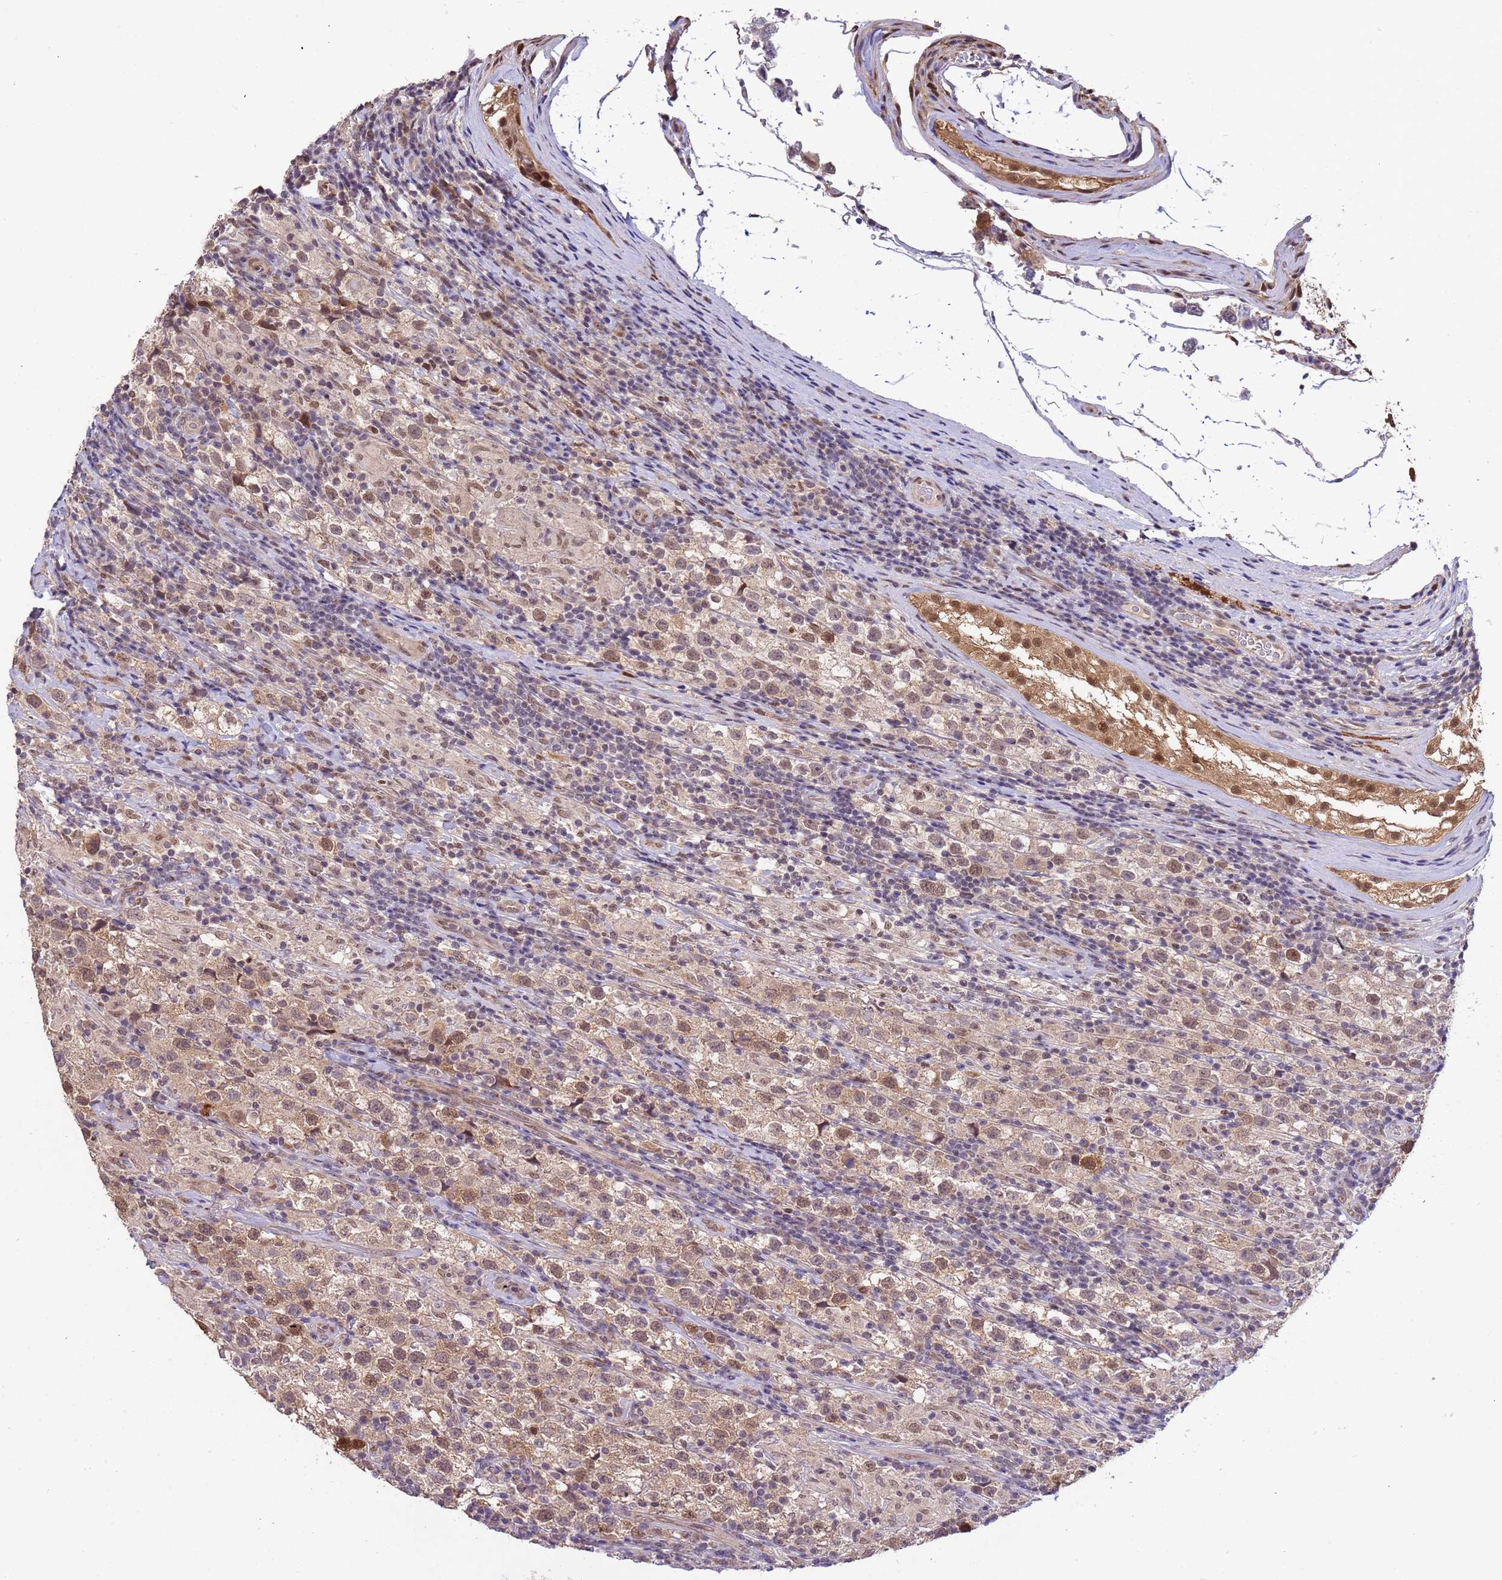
{"staining": {"intensity": "moderate", "quantity": "<25%", "location": "nuclear"}, "tissue": "testis cancer", "cell_type": "Tumor cells", "image_type": "cancer", "snomed": [{"axis": "morphology", "description": "Seminoma, NOS"}, {"axis": "morphology", "description": "Carcinoma, Embryonal, NOS"}, {"axis": "topography", "description": "Testis"}], "caption": "The photomicrograph demonstrates staining of testis seminoma, revealing moderate nuclear protein positivity (brown color) within tumor cells.", "gene": "ZBTB5", "patient": {"sex": "male", "age": 41}}